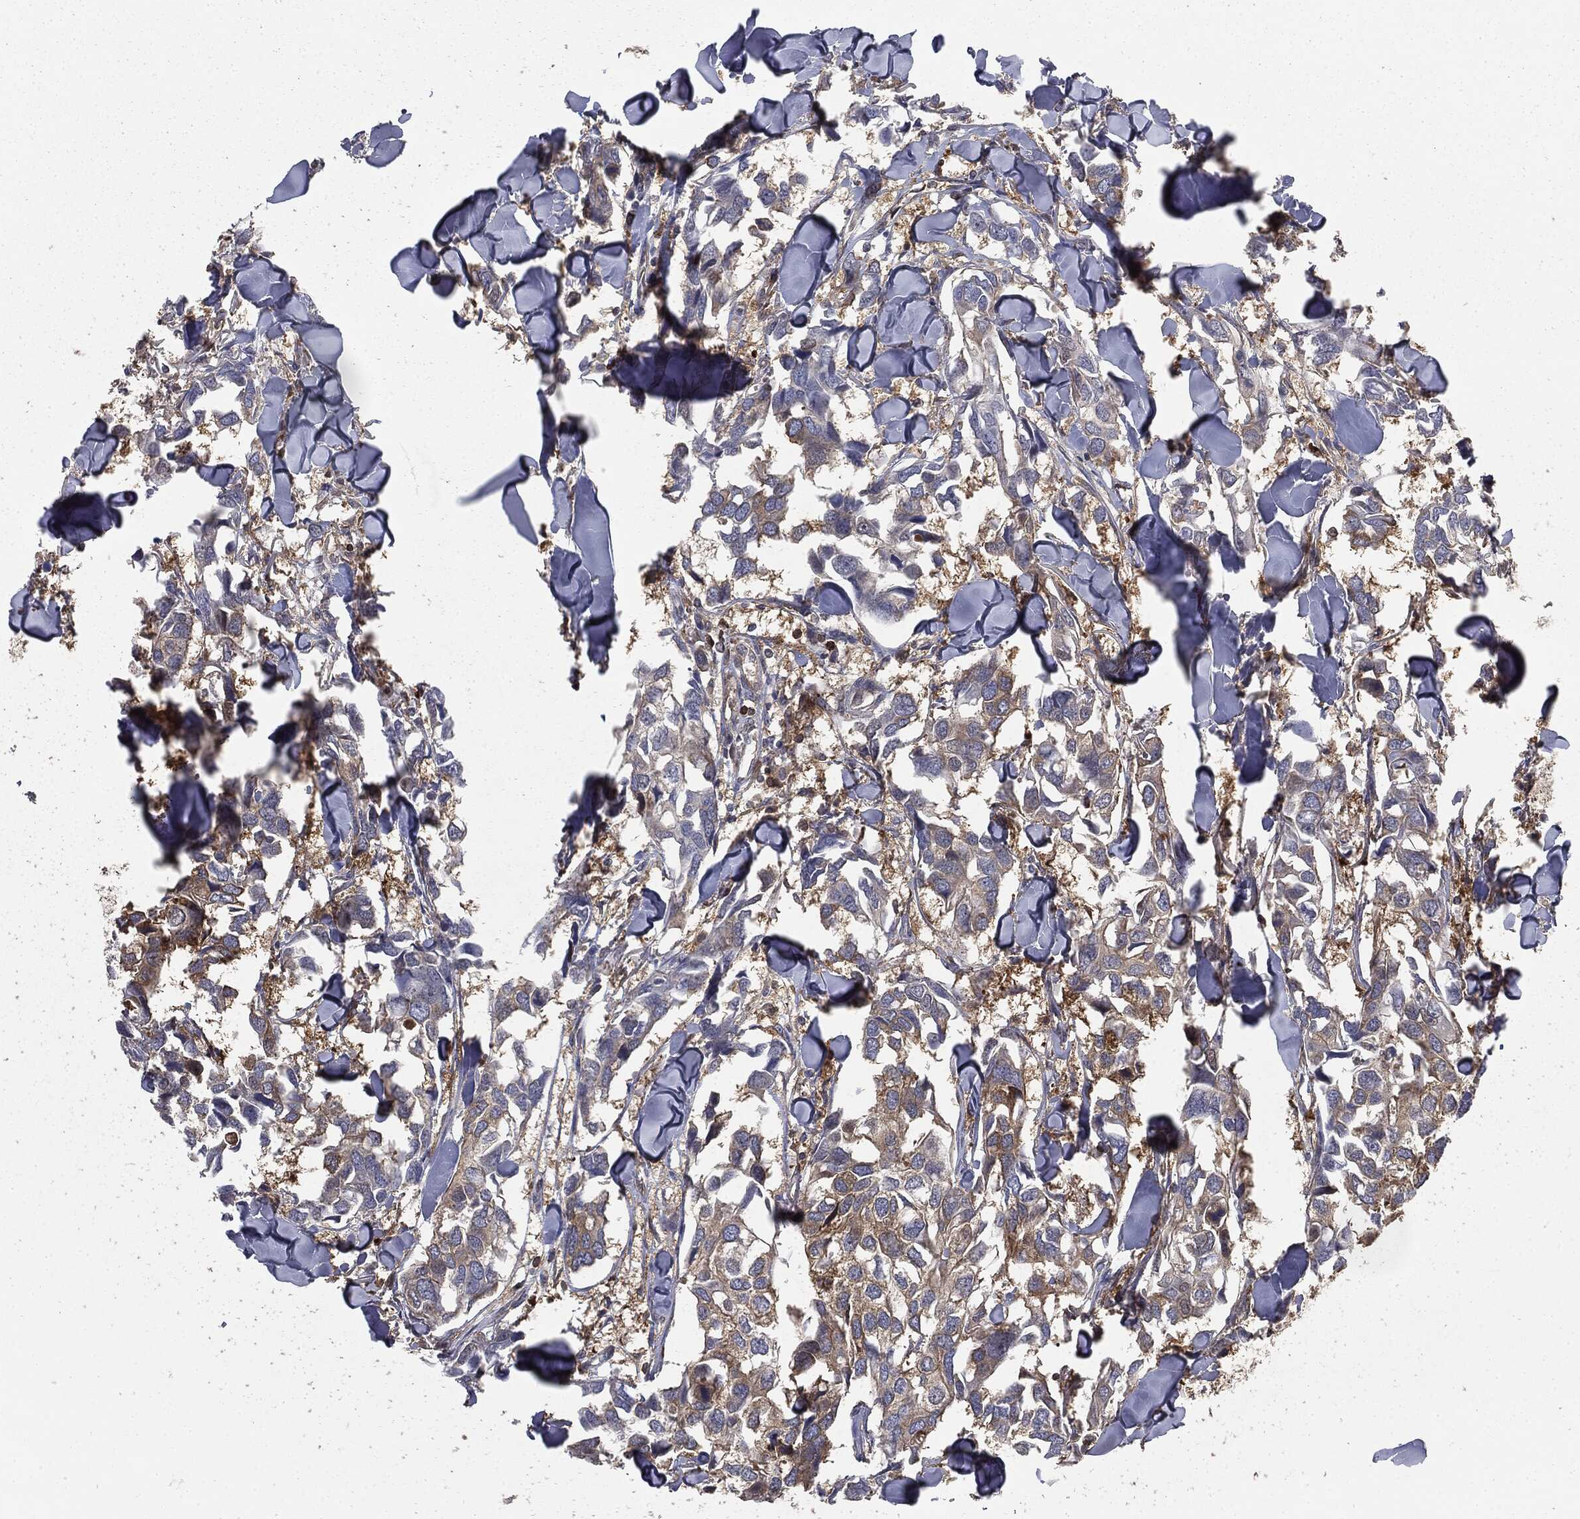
{"staining": {"intensity": "weak", "quantity": "25%-75%", "location": "cytoplasmic/membranous"}, "tissue": "breast cancer", "cell_type": "Tumor cells", "image_type": "cancer", "snomed": [{"axis": "morphology", "description": "Duct carcinoma"}, {"axis": "topography", "description": "Breast"}], "caption": "Tumor cells exhibit low levels of weak cytoplasmic/membranous positivity in about 25%-75% of cells in human breast cancer (invasive ductal carcinoma).", "gene": "GNB5", "patient": {"sex": "female", "age": 83}}